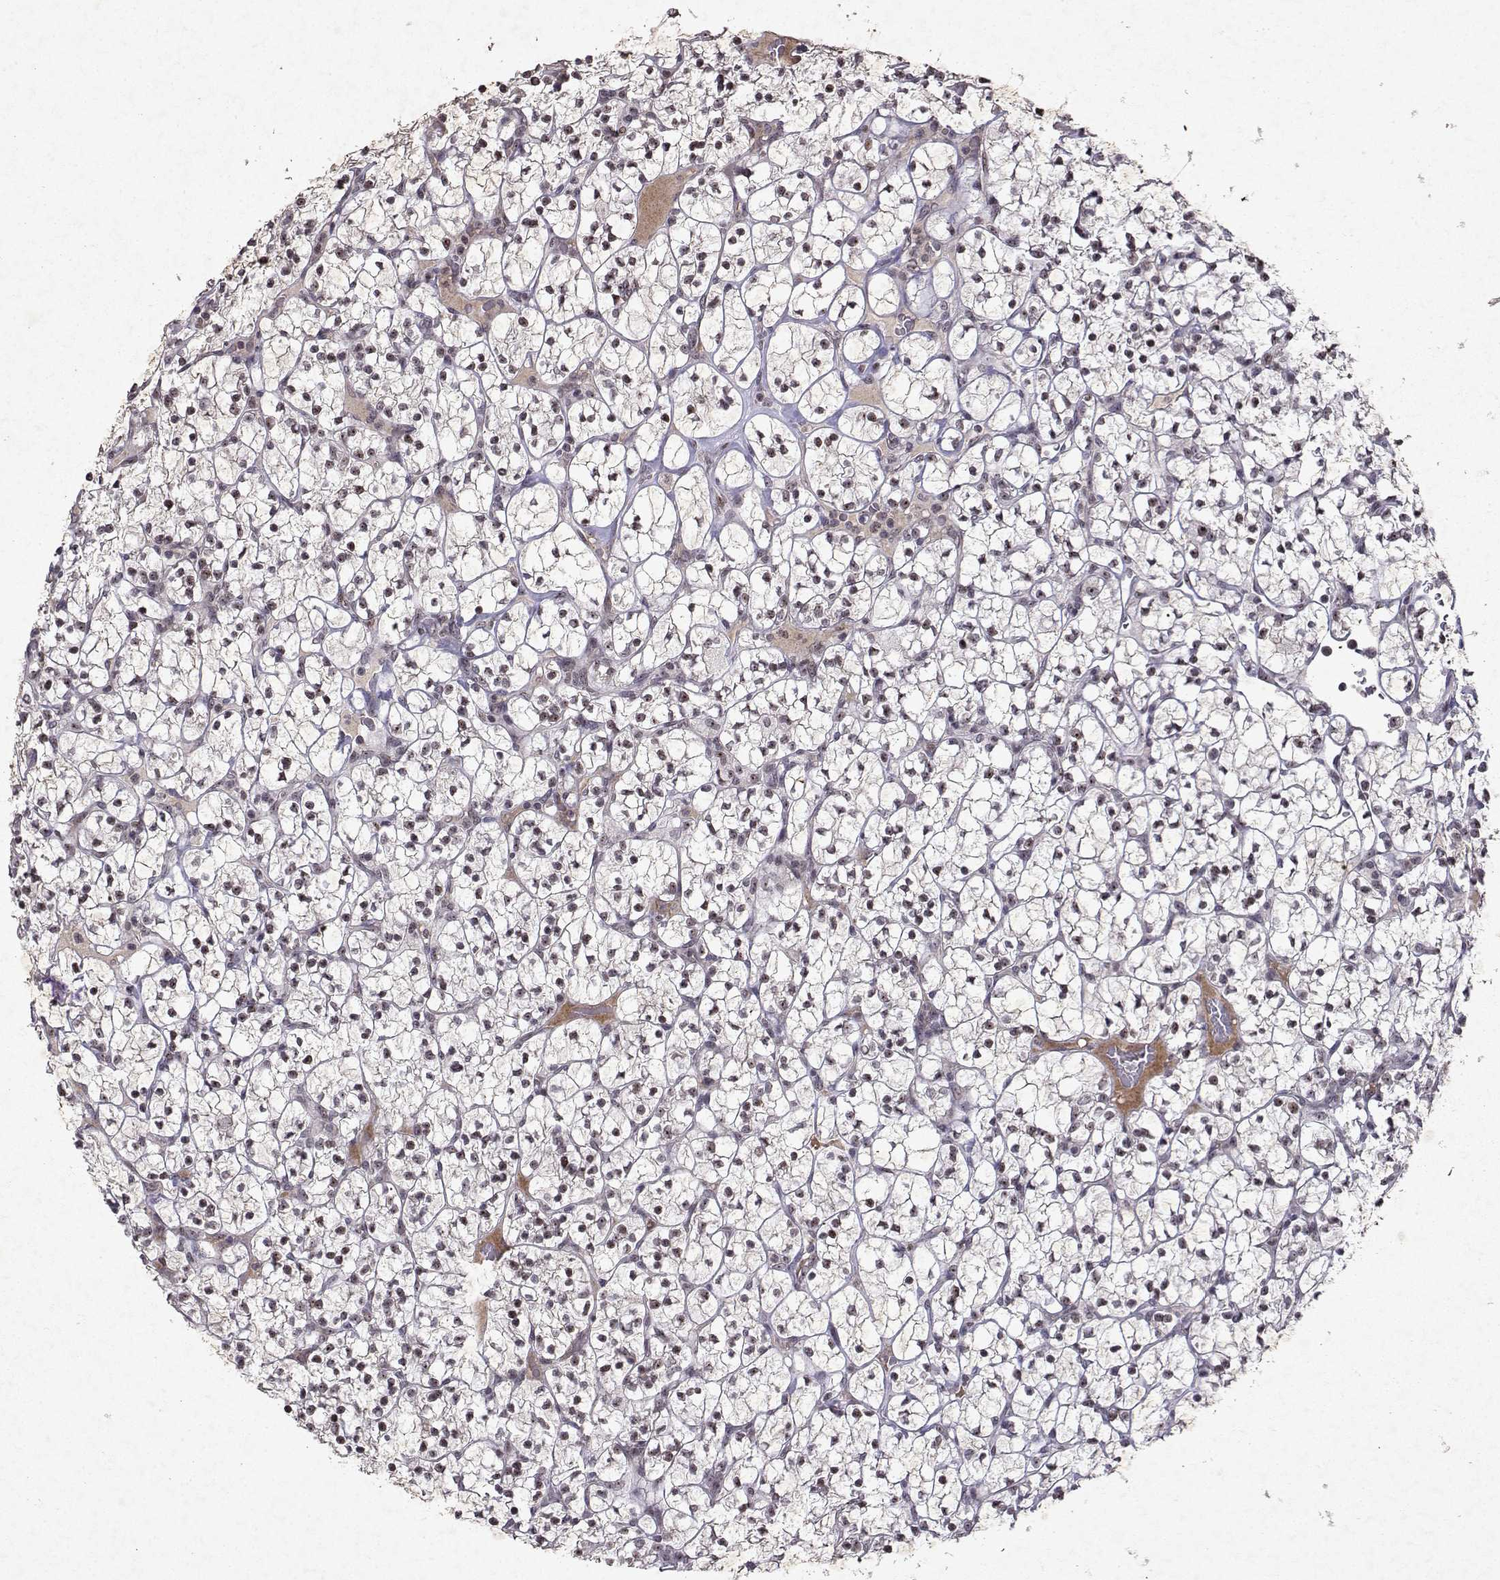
{"staining": {"intensity": "negative", "quantity": "none", "location": "none"}, "tissue": "renal cancer", "cell_type": "Tumor cells", "image_type": "cancer", "snomed": [{"axis": "morphology", "description": "Adenocarcinoma, NOS"}, {"axis": "topography", "description": "Kidney"}], "caption": "High magnification brightfield microscopy of renal cancer stained with DAB (brown) and counterstained with hematoxylin (blue): tumor cells show no significant positivity.", "gene": "DDX56", "patient": {"sex": "female", "age": 89}}